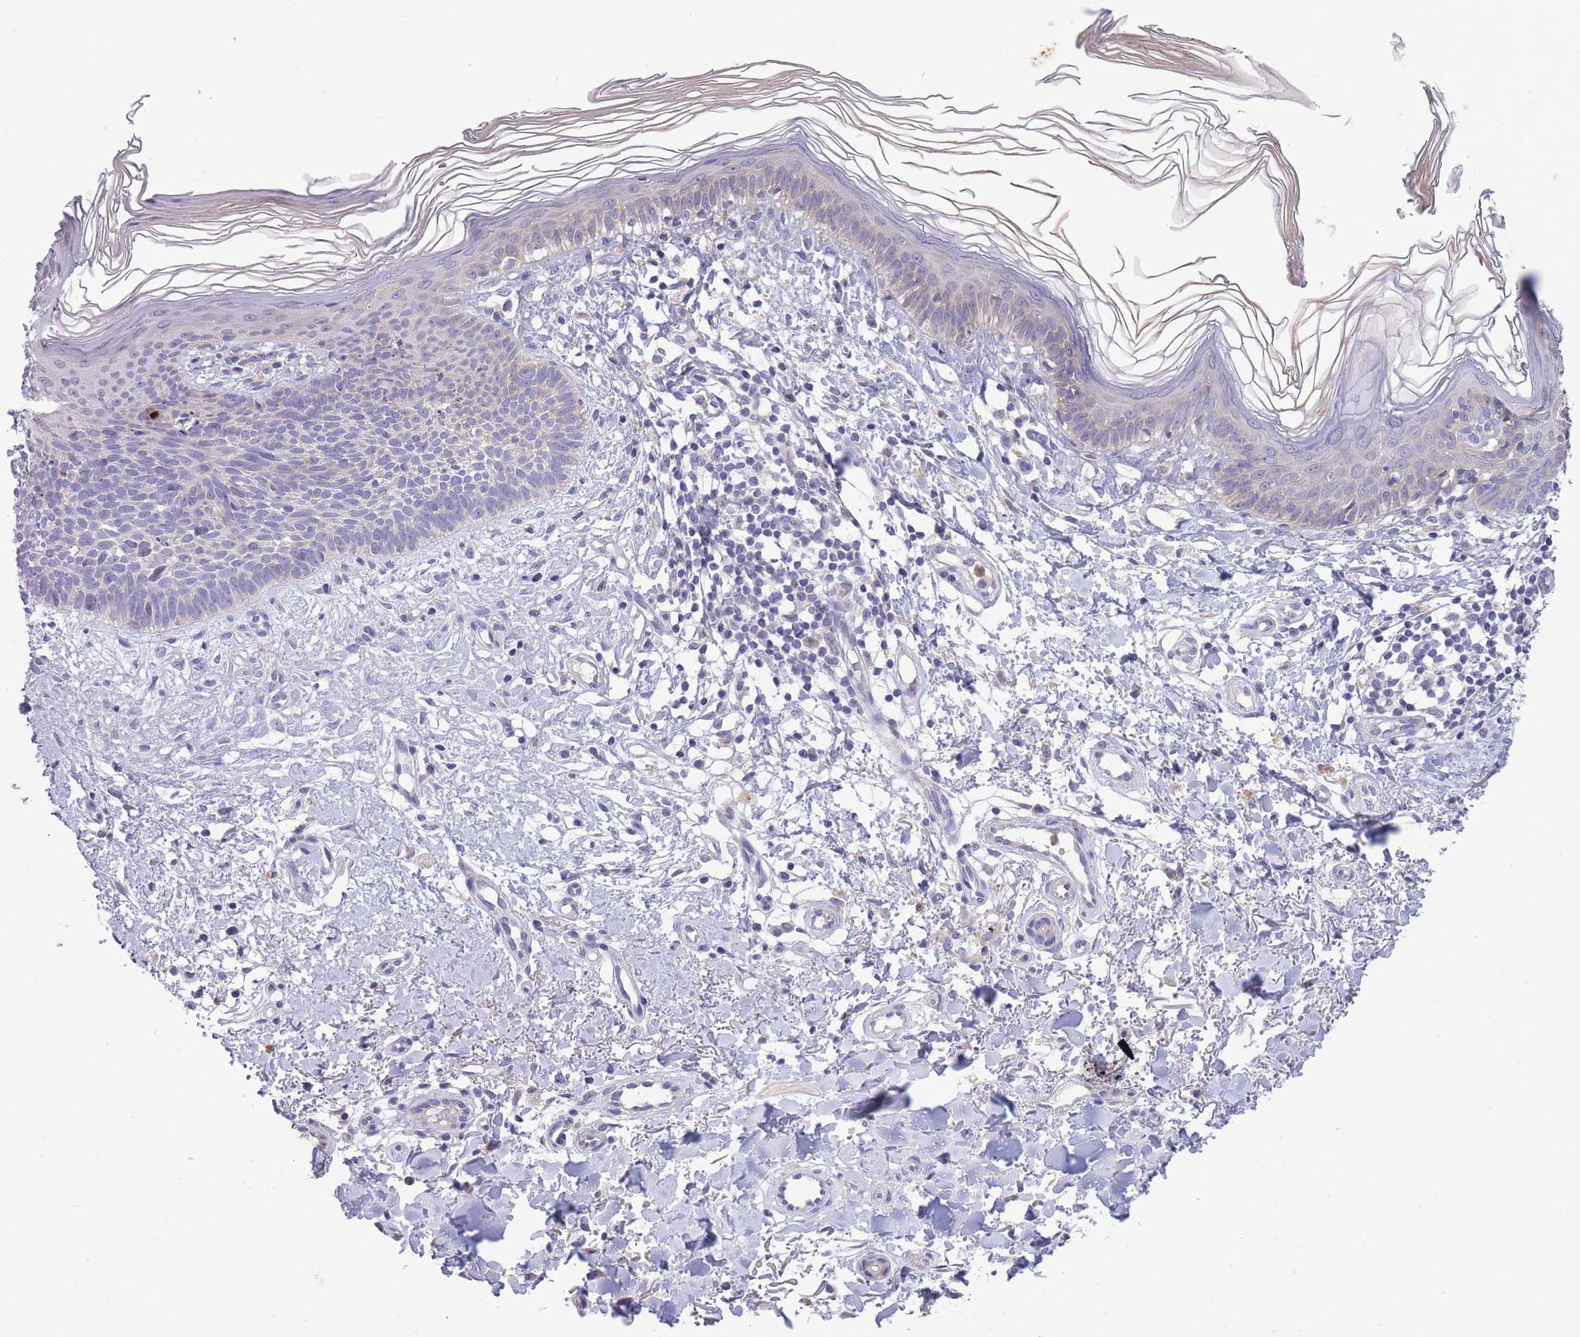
{"staining": {"intensity": "negative", "quantity": "none", "location": "none"}, "tissue": "skin cancer", "cell_type": "Tumor cells", "image_type": "cancer", "snomed": [{"axis": "morphology", "description": "Basal cell carcinoma"}, {"axis": "topography", "description": "Skin"}], "caption": "DAB (3,3'-diaminobenzidine) immunohistochemical staining of human skin cancer (basal cell carcinoma) displays no significant staining in tumor cells. The staining is performed using DAB (3,3'-diaminobenzidine) brown chromogen with nuclei counter-stained in using hematoxylin.", "gene": "CENPM", "patient": {"sex": "male", "age": 78}}